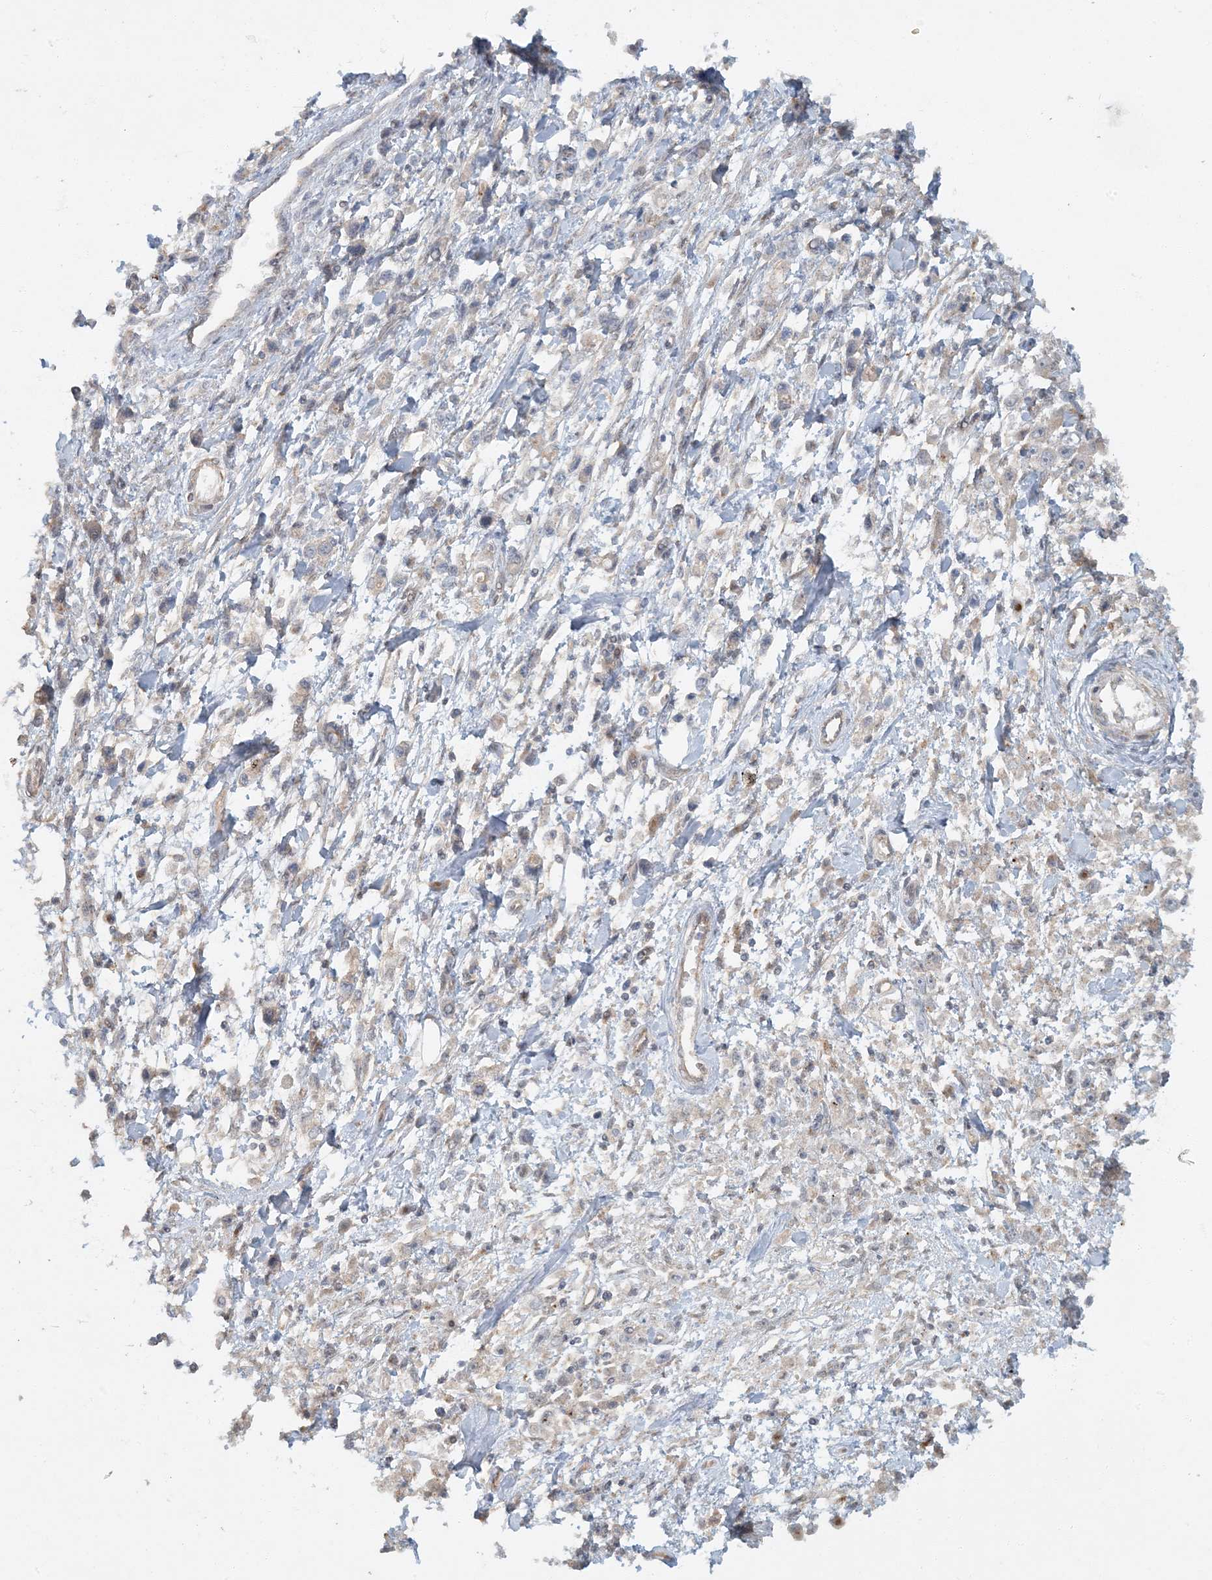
{"staining": {"intensity": "weak", "quantity": "25%-75%", "location": "cytoplasmic/membranous"}, "tissue": "stomach cancer", "cell_type": "Tumor cells", "image_type": "cancer", "snomed": [{"axis": "morphology", "description": "Adenocarcinoma, NOS"}, {"axis": "topography", "description": "Stomach"}], "caption": "The photomicrograph shows immunohistochemical staining of stomach cancer. There is weak cytoplasmic/membranous positivity is appreciated in about 25%-75% of tumor cells.", "gene": "AK9", "patient": {"sex": "female", "age": 59}}